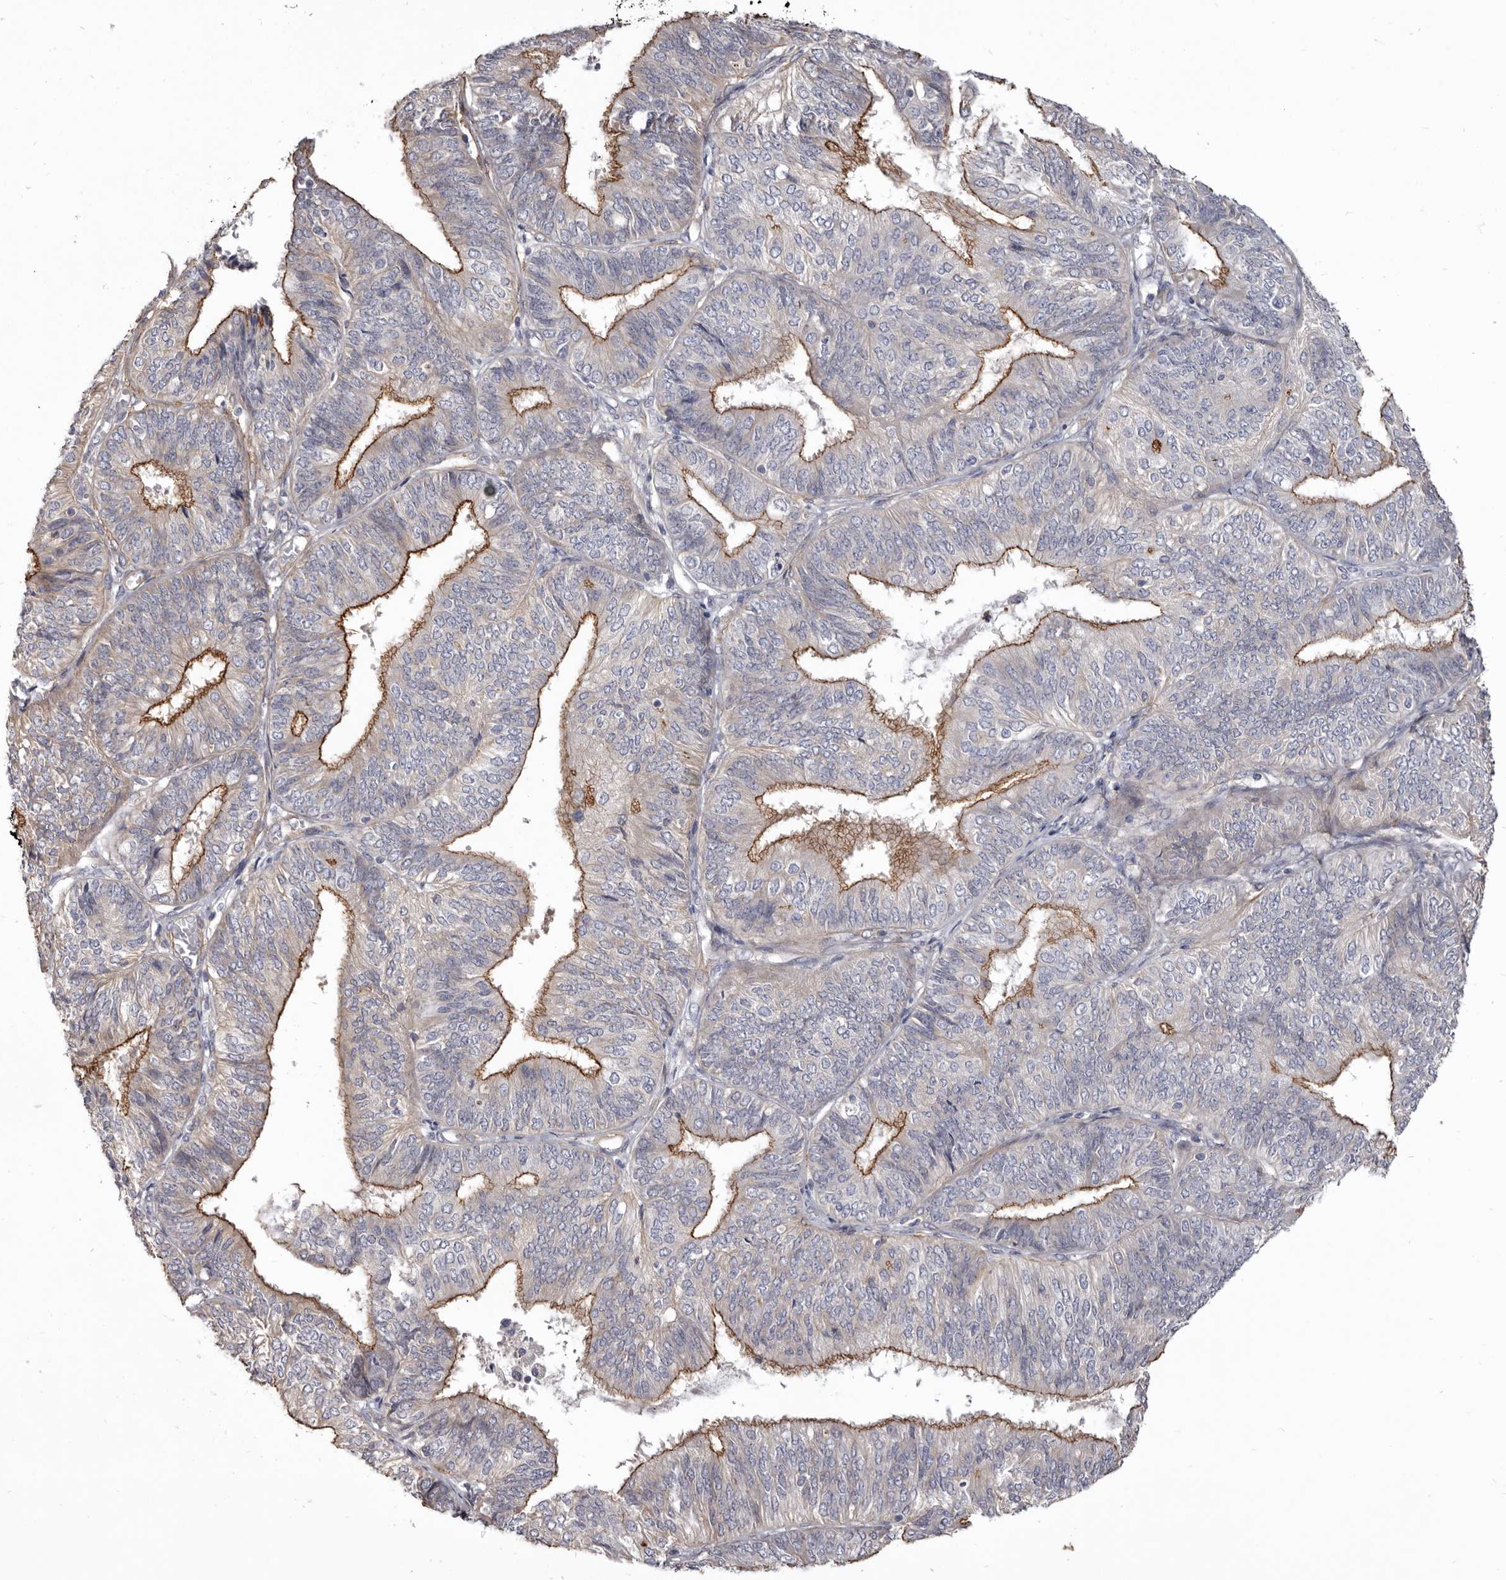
{"staining": {"intensity": "moderate", "quantity": "25%-75%", "location": "cytoplasmic/membranous"}, "tissue": "endometrial cancer", "cell_type": "Tumor cells", "image_type": "cancer", "snomed": [{"axis": "morphology", "description": "Adenocarcinoma, NOS"}, {"axis": "topography", "description": "Endometrium"}], "caption": "An immunohistochemistry micrograph of neoplastic tissue is shown. Protein staining in brown highlights moderate cytoplasmic/membranous positivity in endometrial cancer within tumor cells.", "gene": "CGN", "patient": {"sex": "female", "age": 58}}